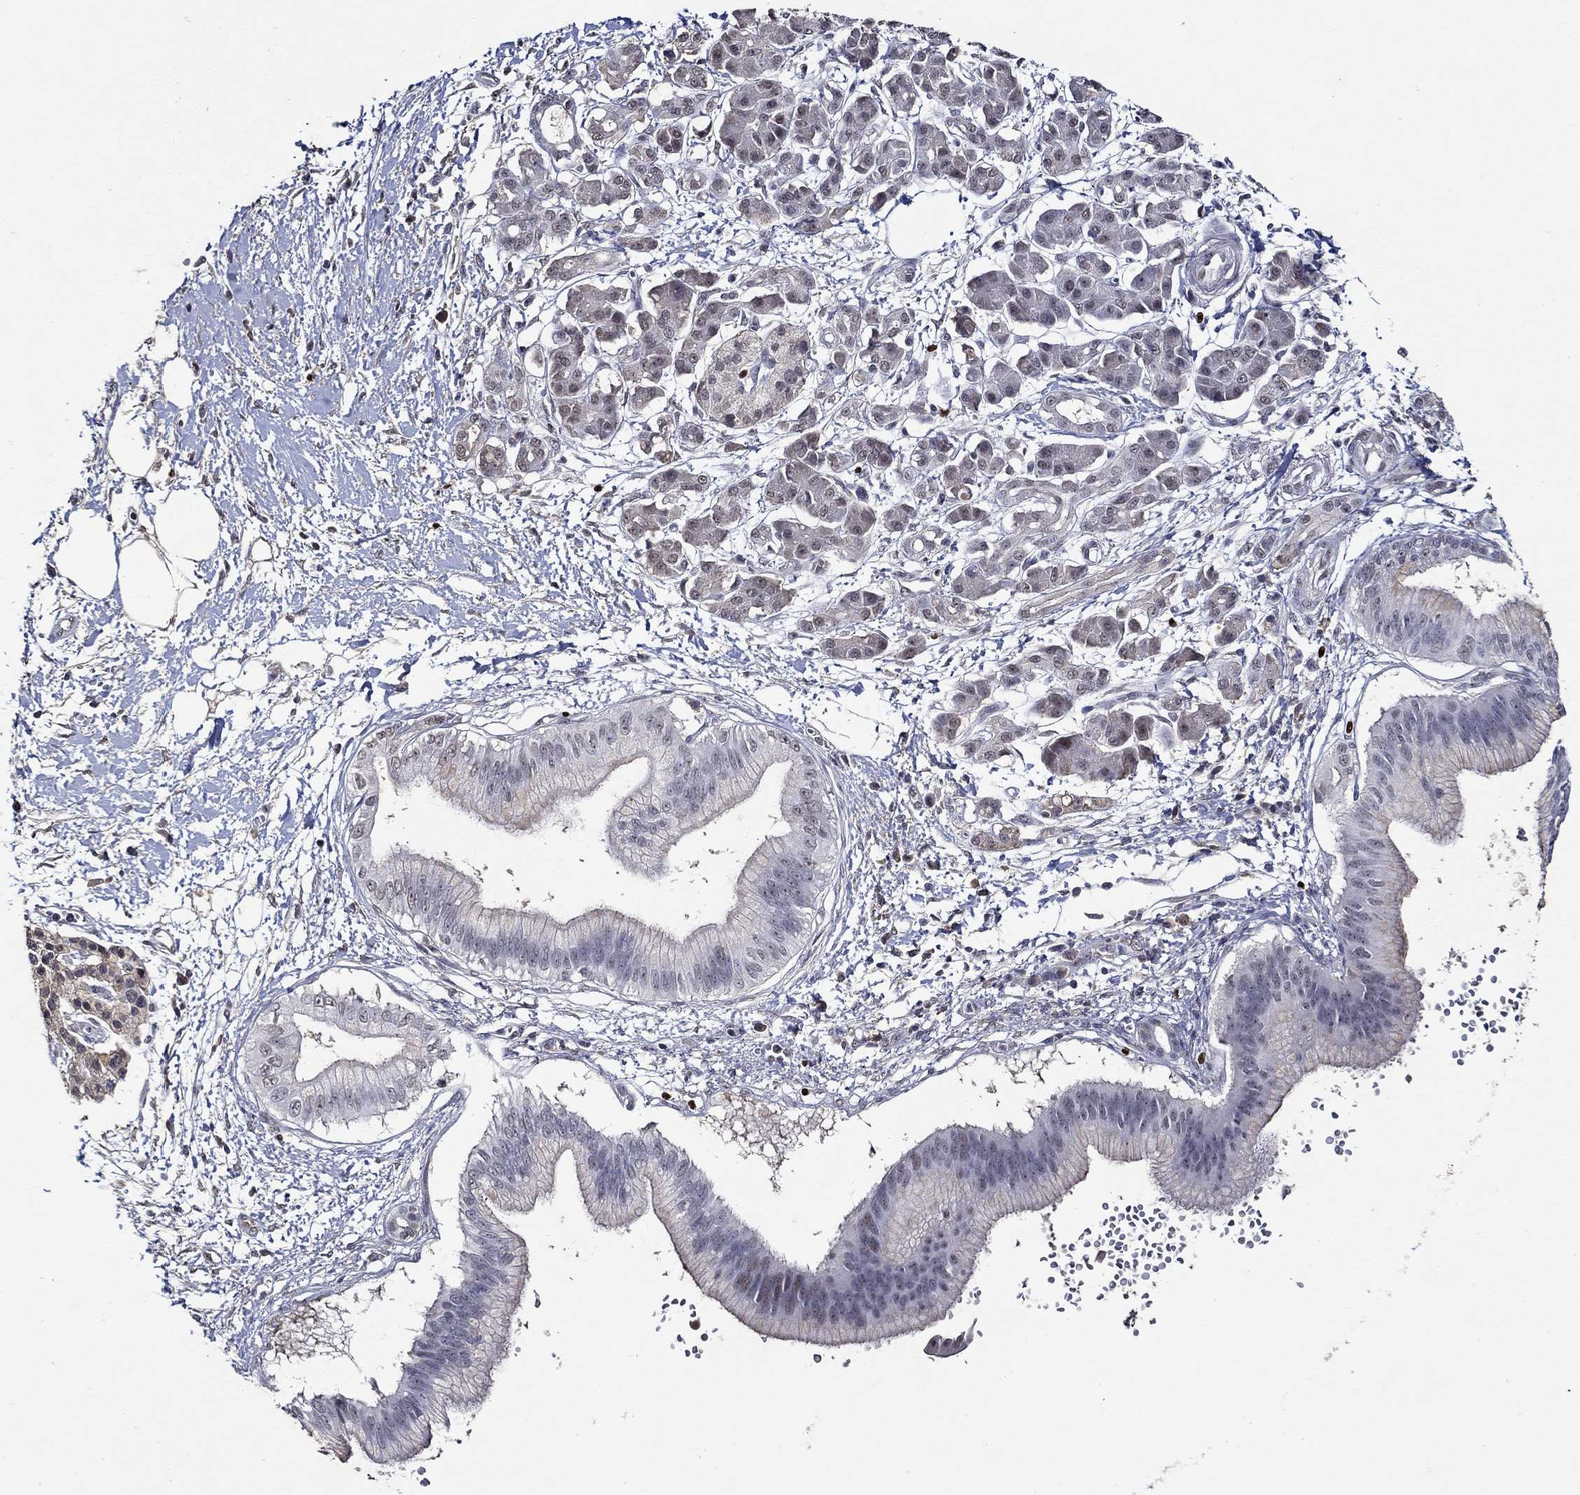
{"staining": {"intensity": "negative", "quantity": "none", "location": "none"}, "tissue": "pancreatic cancer", "cell_type": "Tumor cells", "image_type": "cancer", "snomed": [{"axis": "morphology", "description": "Adenocarcinoma, NOS"}, {"axis": "topography", "description": "Pancreas"}], "caption": "Immunohistochemical staining of pancreatic adenocarcinoma displays no significant expression in tumor cells.", "gene": "GATA2", "patient": {"sex": "male", "age": 72}}